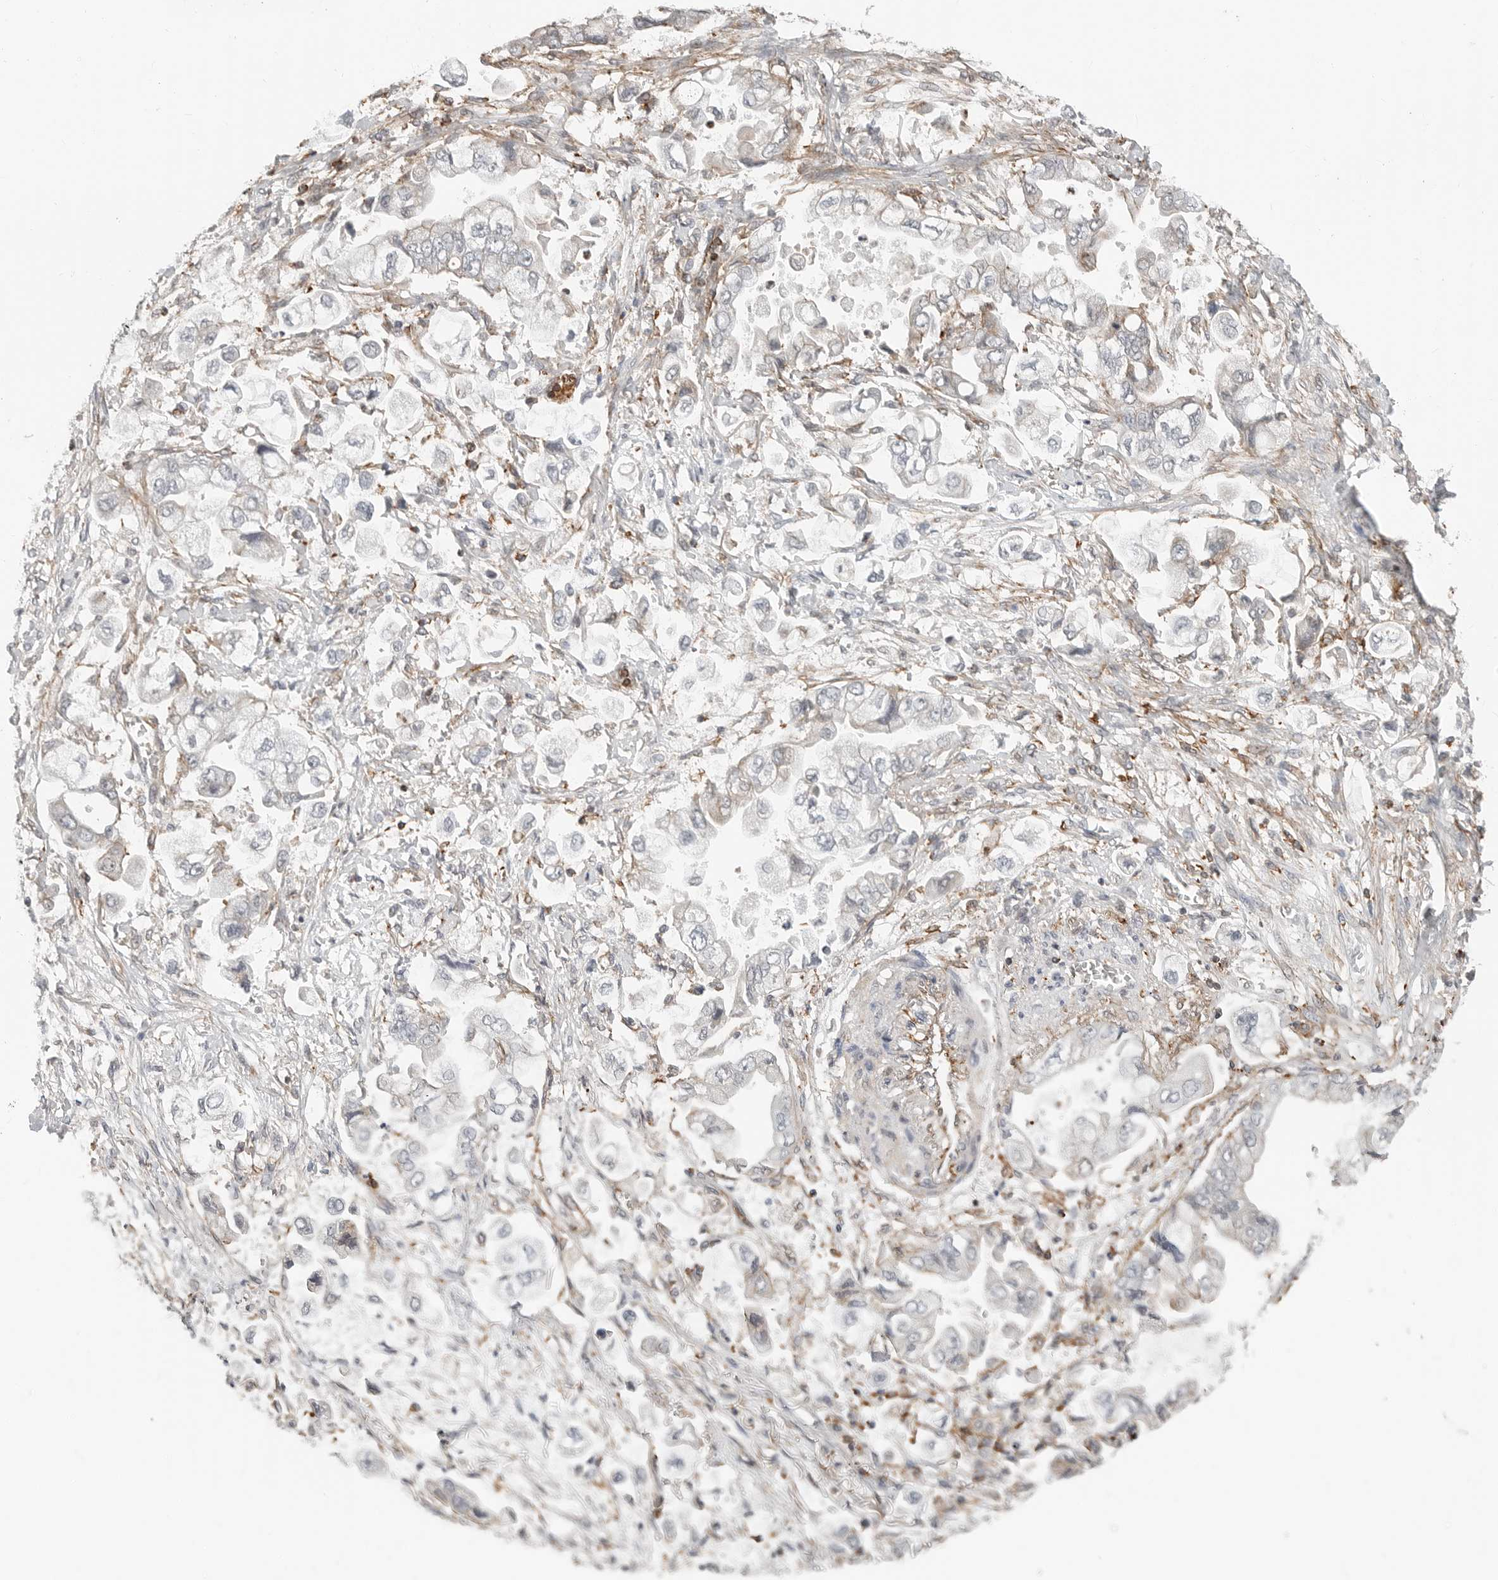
{"staining": {"intensity": "negative", "quantity": "none", "location": "none"}, "tissue": "stomach cancer", "cell_type": "Tumor cells", "image_type": "cancer", "snomed": [{"axis": "morphology", "description": "Adenocarcinoma, NOS"}, {"axis": "topography", "description": "Stomach"}], "caption": "Immunohistochemical staining of stomach adenocarcinoma shows no significant expression in tumor cells. Nuclei are stained in blue.", "gene": "LEFTY2", "patient": {"sex": "male", "age": 62}}